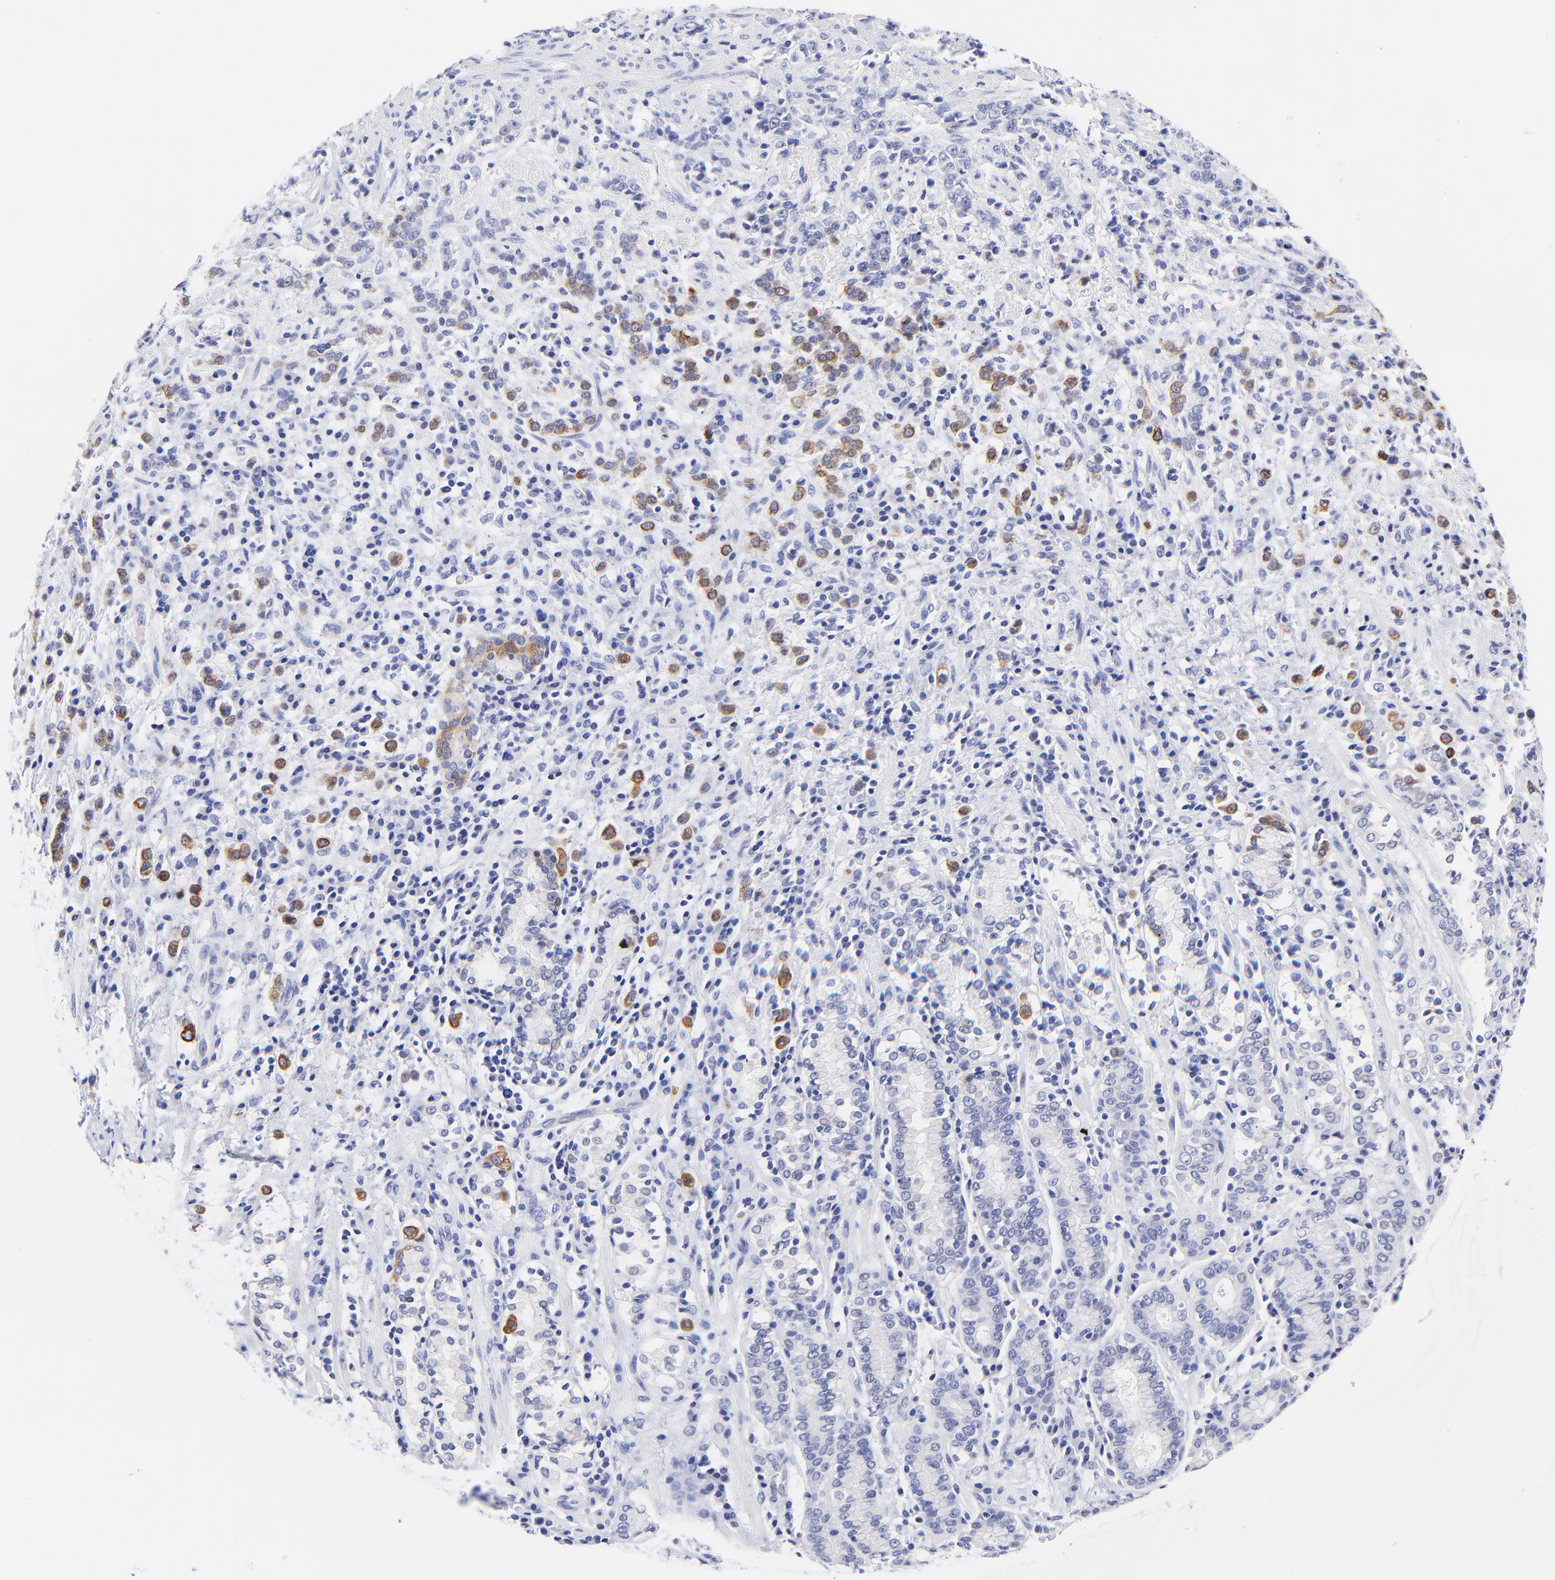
{"staining": {"intensity": "moderate", "quantity": "<25%", "location": "cytoplasmic/membranous"}, "tissue": "stomach cancer", "cell_type": "Tumor cells", "image_type": "cancer", "snomed": [{"axis": "morphology", "description": "Adenocarcinoma, NOS"}, {"axis": "topography", "description": "Stomach, lower"}], "caption": "High-power microscopy captured an immunohistochemistry micrograph of stomach adenocarcinoma, revealing moderate cytoplasmic/membranous positivity in approximately <25% of tumor cells. The protein of interest is shown in brown color, while the nuclei are stained blue.", "gene": "RAB3A", "patient": {"sex": "male", "age": 88}}